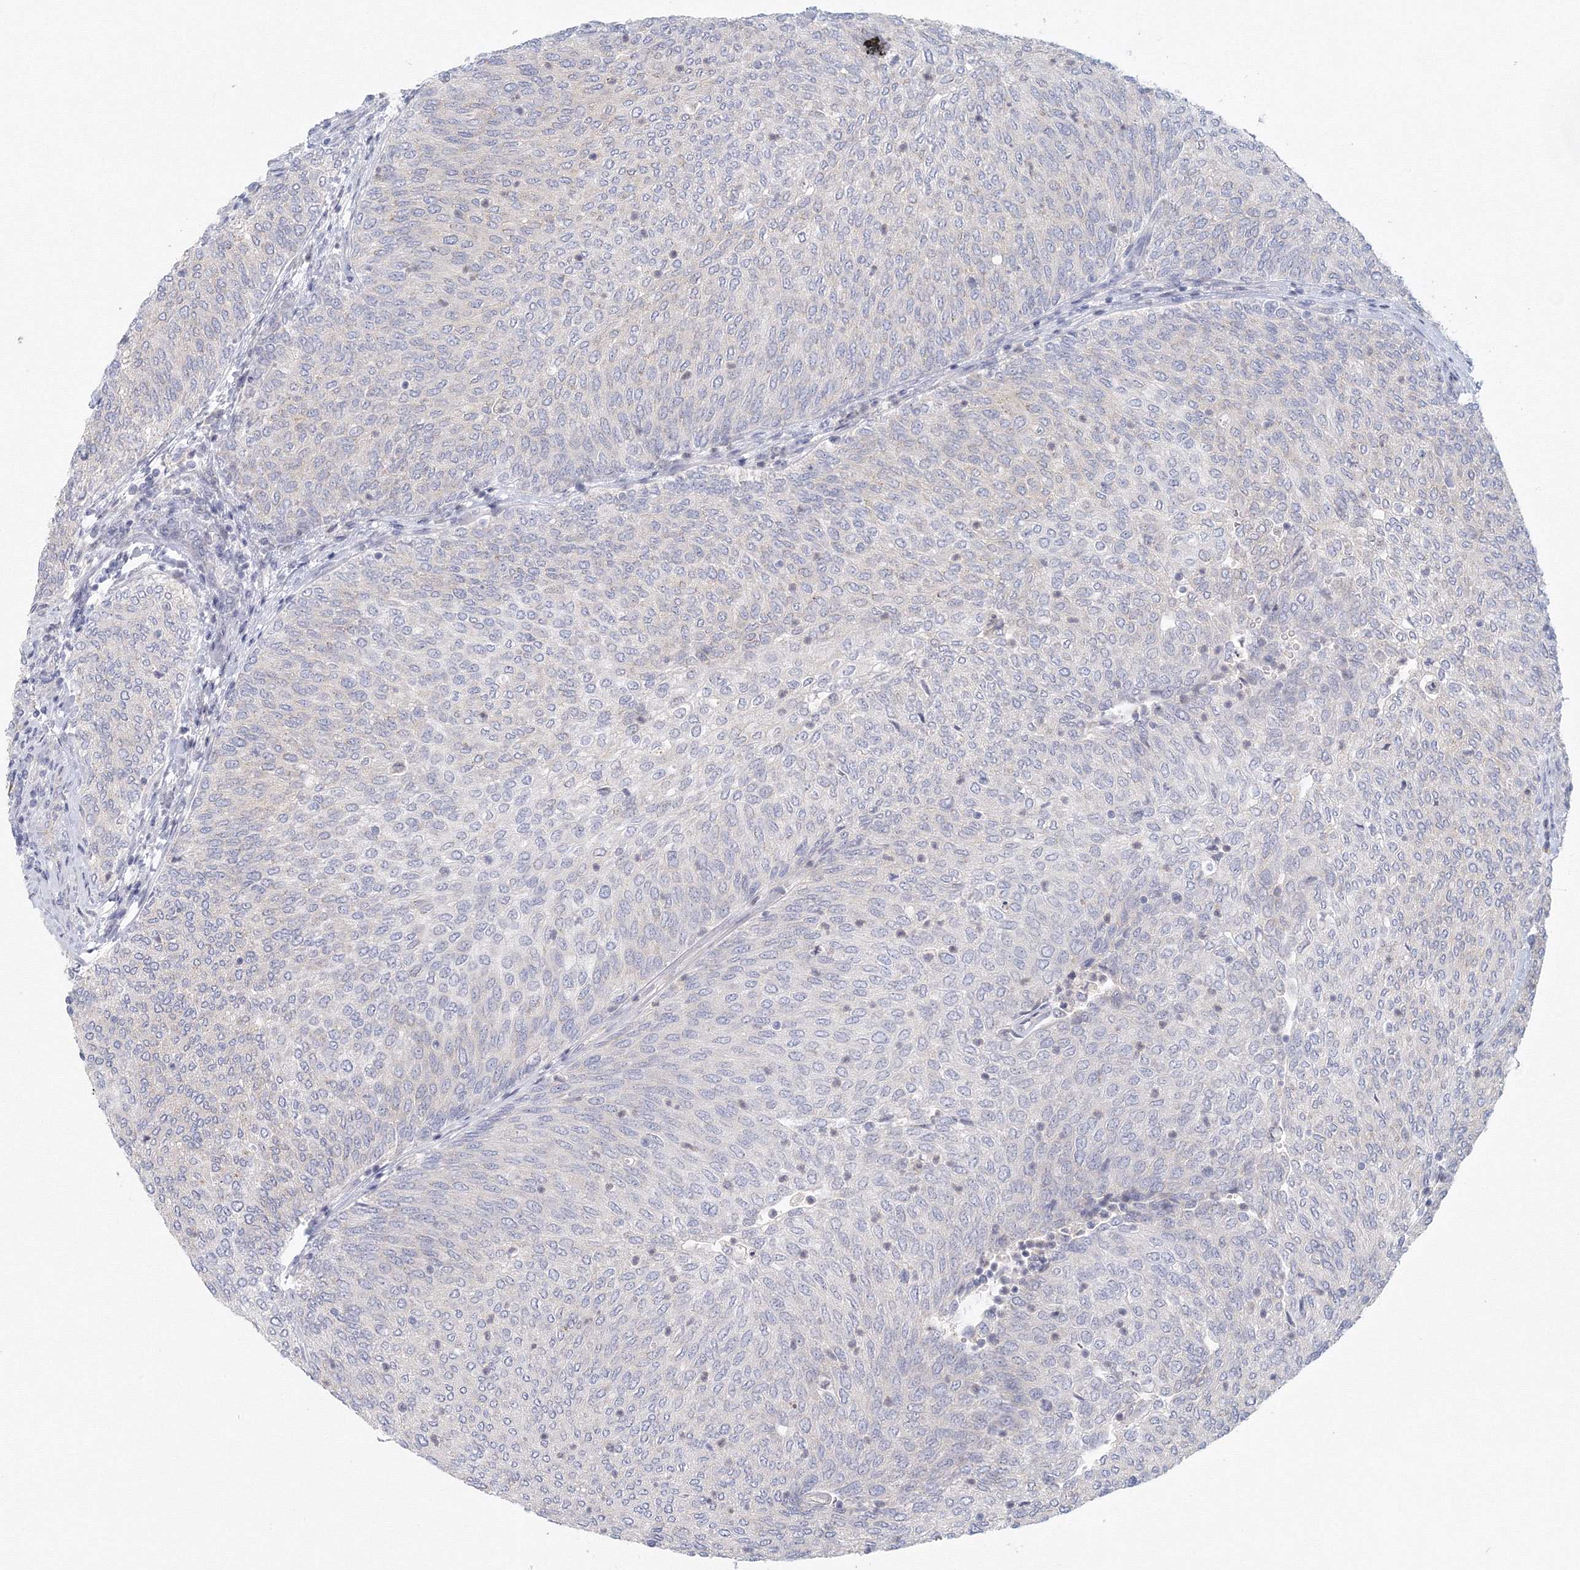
{"staining": {"intensity": "negative", "quantity": "none", "location": "none"}, "tissue": "urothelial cancer", "cell_type": "Tumor cells", "image_type": "cancer", "snomed": [{"axis": "morphology", "description": "Urothelial carcinoma, Low grade"}, {"axis": "topography", "description": "Urinary bladder"}], "caption": "This histopathology image is of urothelial cancer stained with IHC to label a protein in brown with the nuclei are counter-stained blue. There is no expression in tumor cells.", "gene": "TACC2", "patient": {"sex": "female", "age": 79}}